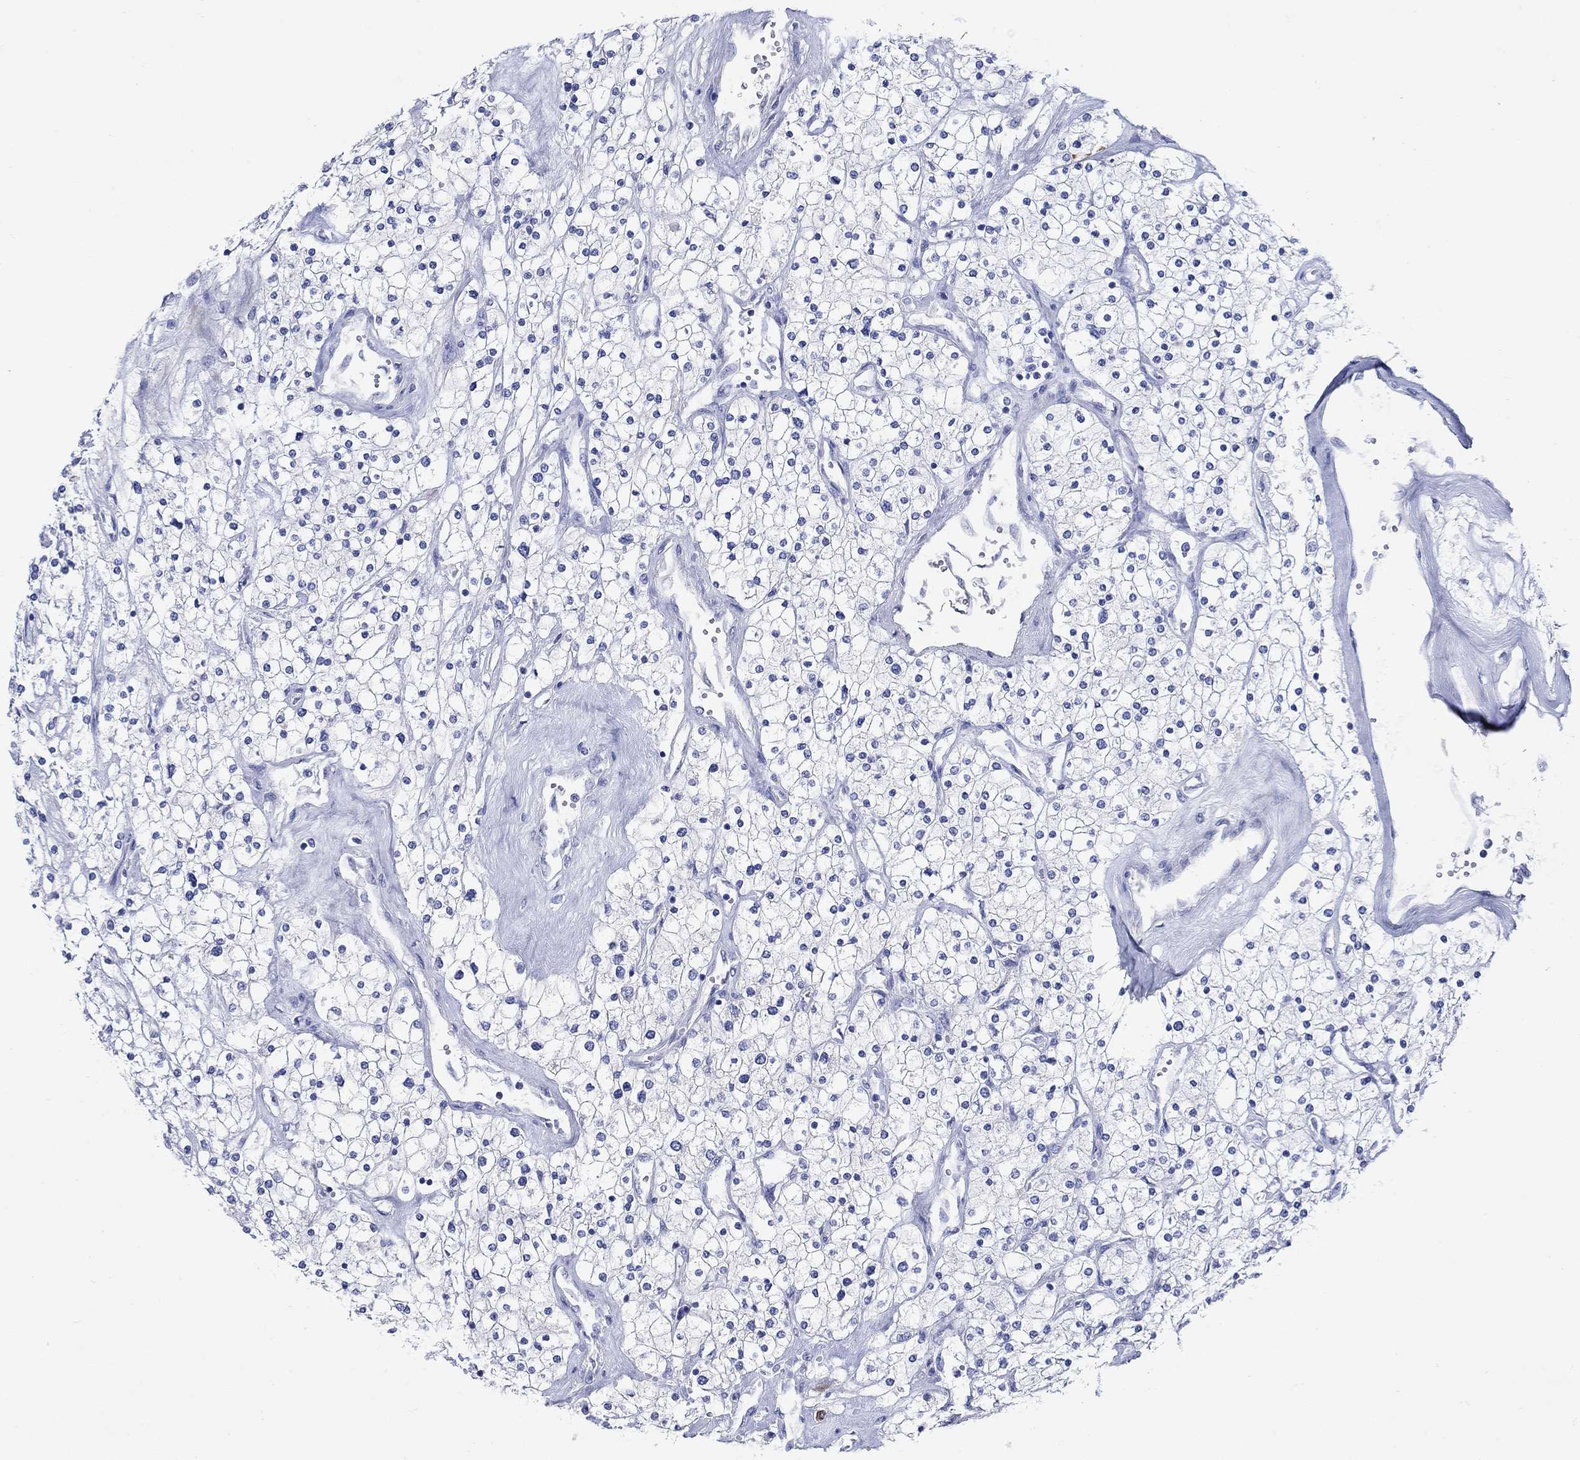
{"staining": {"intensity": "negative", "quantity": "none", "location": "none"}, "tissue": "renal cancer", "cell_type": "Tumor cells", "image_type": "cancer", "snomed": [{"axis": "morphology", "description": "Adenocarcinoma, NOS"}, {"axis": "topography", "description": "Kidney"}], "caption": "Tumor cells are negative for protein expression in human renal cancer (adenocarcinoma). The staining is performed using DAB (3,3'-diaminobenzidine) brown chromogen with nuclei counter-stained in using hematoxylin.", "gene": "P2RY6", "patient": {"sex": "male", "age": 80}}